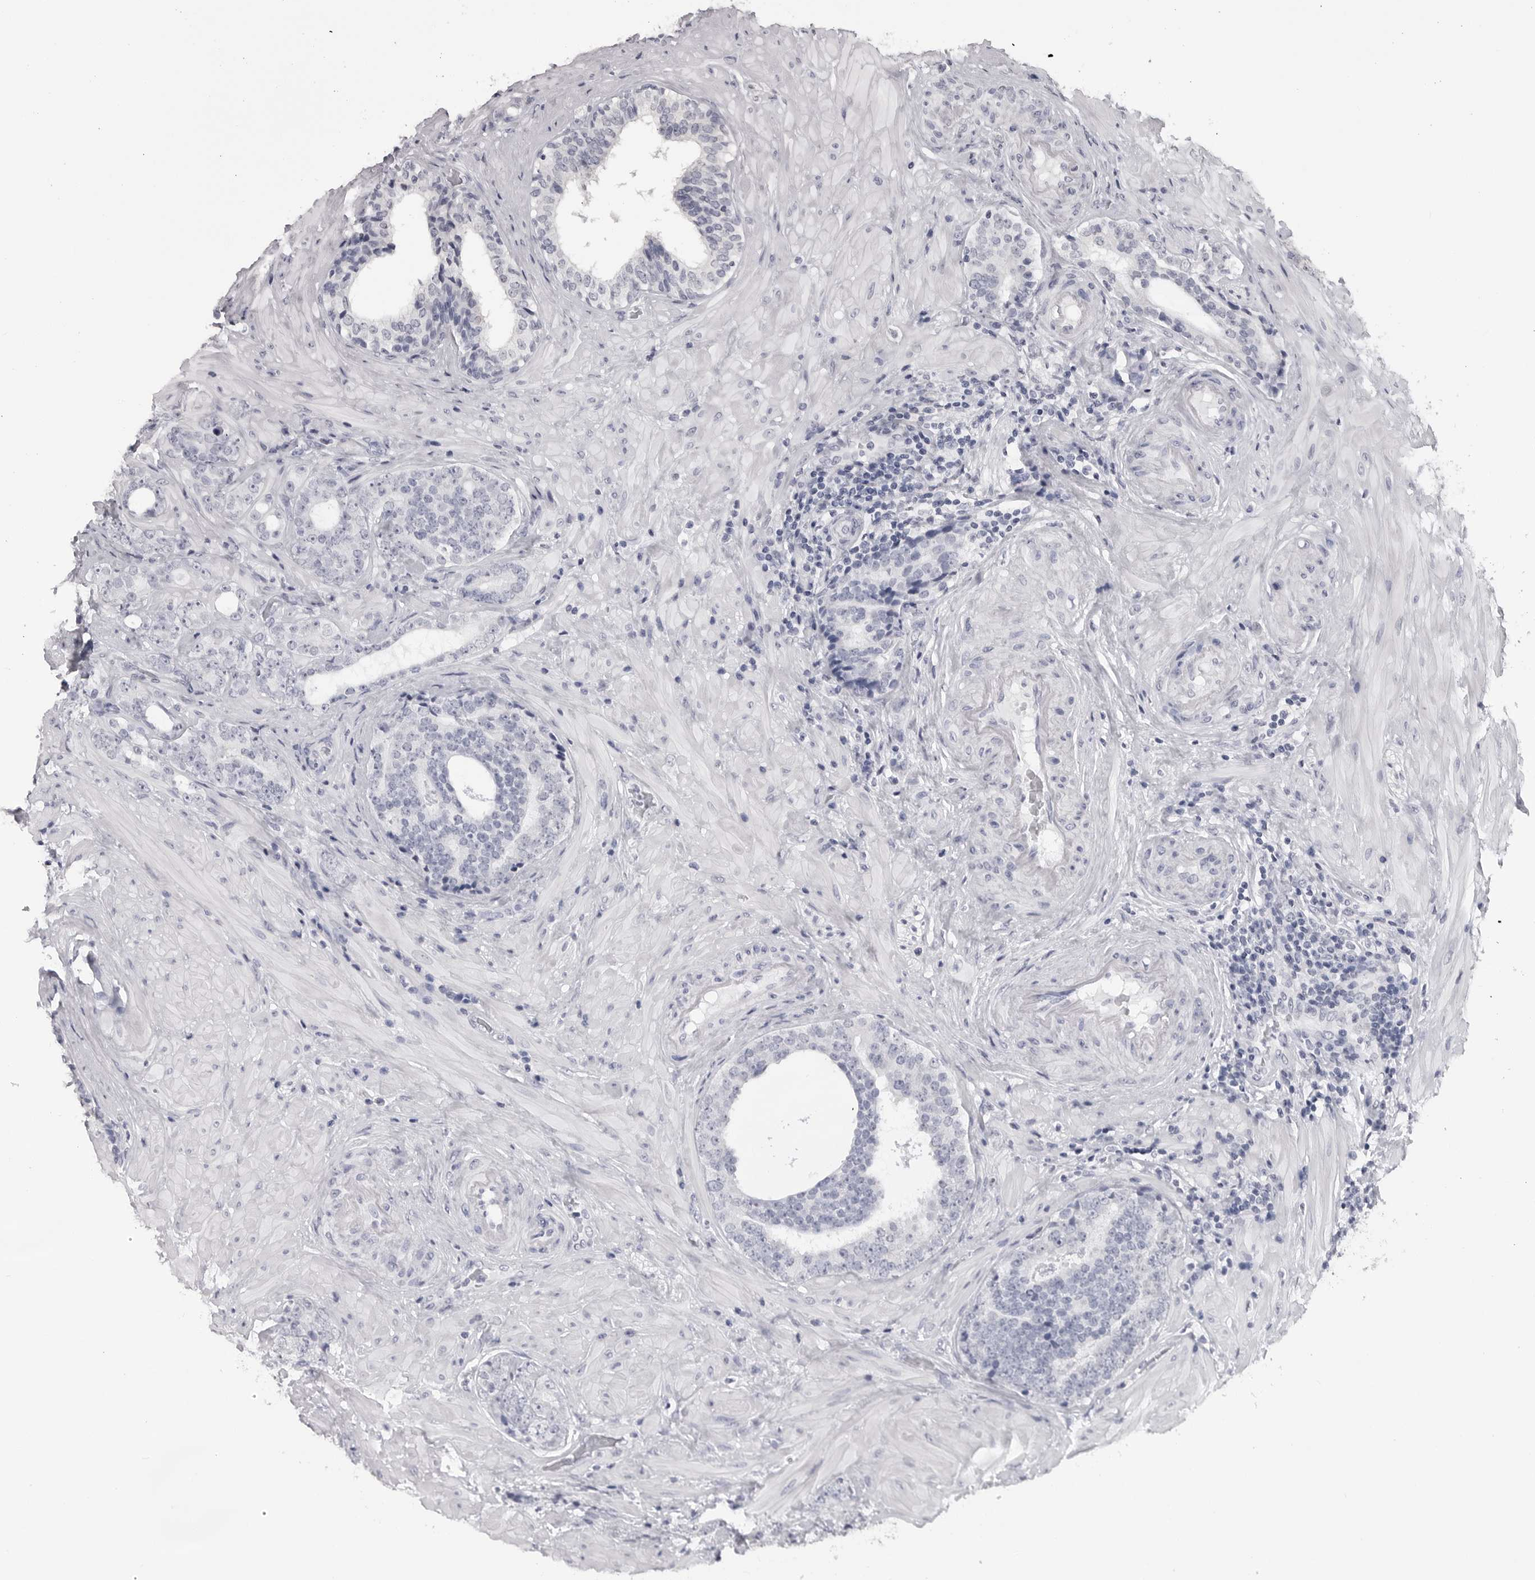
{"staining": {"intensity": "negative", "quantity": "none", "location": "none"}, "tissue": "prostate cancer", "cell_type": "Tumor cells", "image_type": "cancer", "snomed": [{"axis": "morphology", "description": "Adenocarcinoma, High grade"}, {"axis": "topography", "description": "Prostate"}], "caption": "Immunohistochemistry (IHC) histopathology image of neoplastic tissue: human prostate cancer stained with DAB (3,3'-diaminobenzidine) exhibits no significant protein positivity in tumor cells.", "gene": "GPN2", "patient": {"sex": "male", "age": 56}}